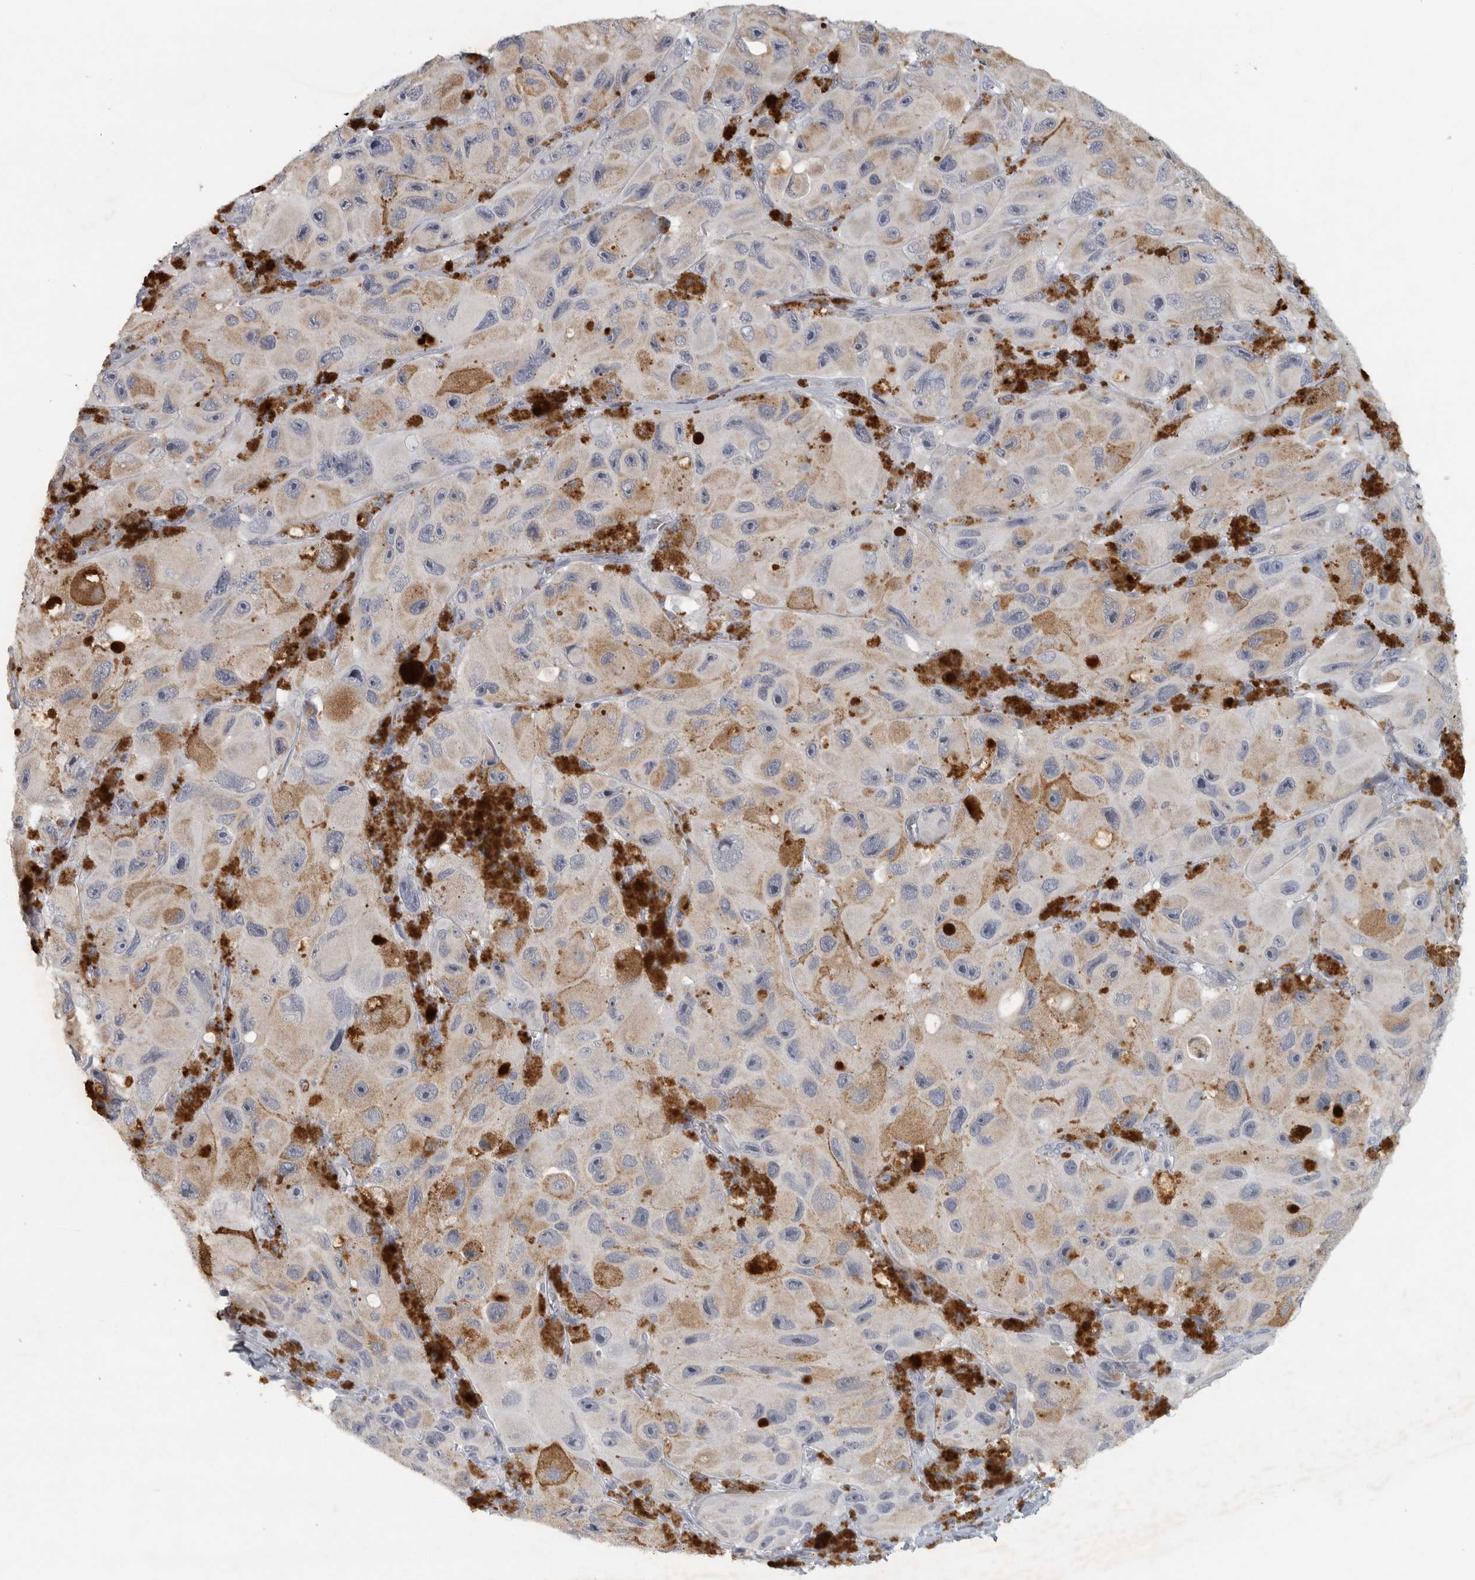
{"staining": {"intensity": "negative", "quantity": "none", "location": "none"}, "tissue": "melanoma", "cell_type": "Tumor cells", "image_type": "cancer", "snomed": [{"axis": "morphology", "description": "Malignant melanoma, NOS"}, {"axis": "topography", "description": "Skin"}], "caption": "The image exhibits no staining of tumor cells in malignant melanoma.", "gene": "PTPRN2", "patient": {"sex": "female", "age": 73}}